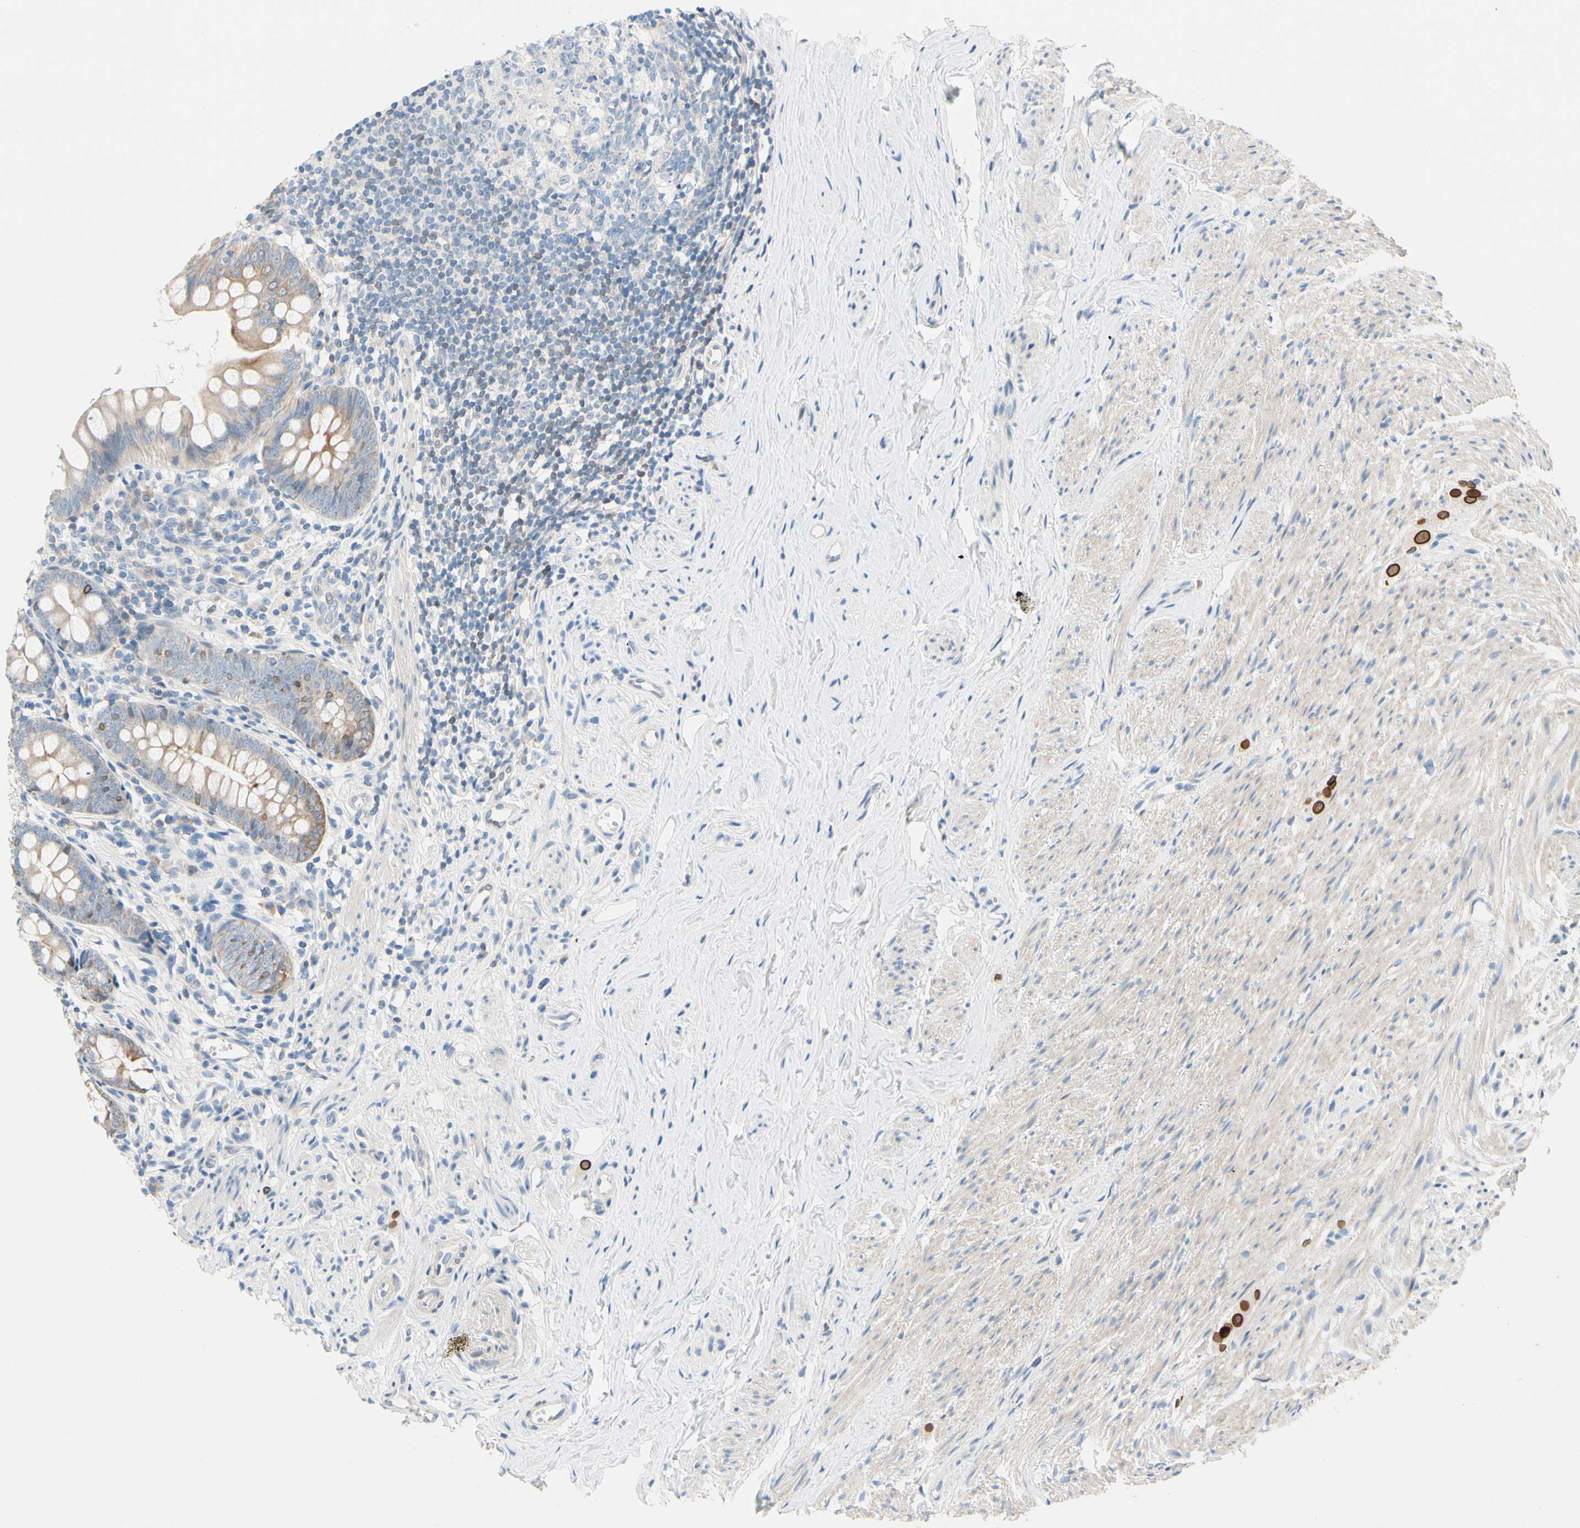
{"staining": {"intensity": "moderate", "quantity": "25%-75%", "location": "cytoplasmic/membranous"}, "tissue": "appendix", "cell_type": "Glandular cells", "image_type": "normal", "snomed": [{"axis": "morphology", "description": "Normal tissue, NOS"}, {"axis": "topography", "description": "Appendix"}], "caption": "Immunohistochemical staining of unremarkable appendix demonstrates moderate cytoplasmic/membranous protein positivity in about 25%-75% of glandular cells. The protein is stained brown, and the nuclei are stained in blue (DAB (3,3'-diaminobenzidine) IHC with brightfield microscopy, high magnification).", "gene": "ZNF132", "patient": {"sex": "female", "age": 77}}